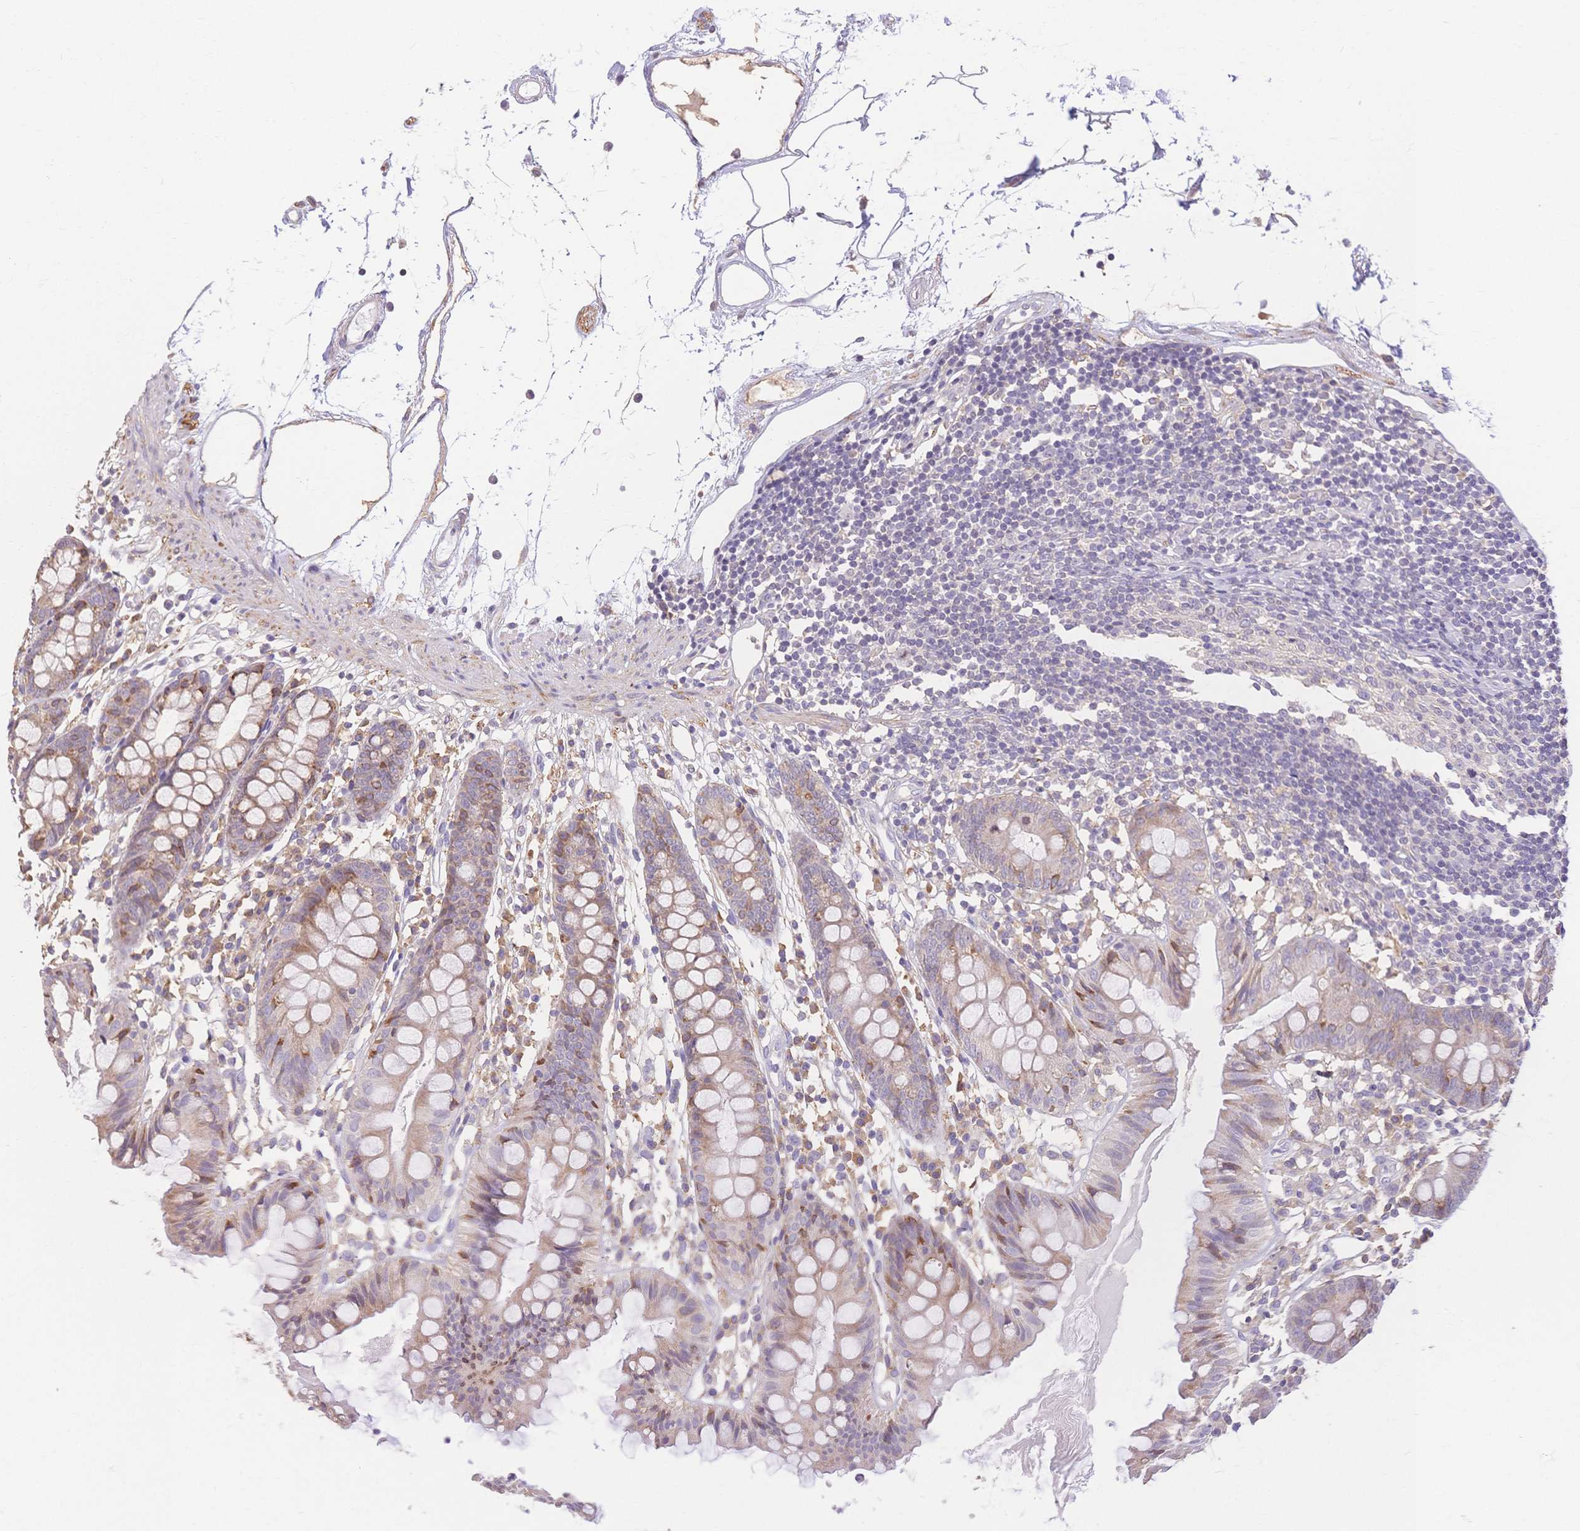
{"staining": {"intensity": "negative", "quantity": "none", "location": "none"}, "tissue": "colon", "cell_type": "Endothelial cells", "image_type": "normal", "snomed": [{"axis": "morphology", "description": "Normal tissue, NOS"}, {"axis": "topography", "description": "Colon"}], "caption": "Unremarkable colon was stained to show a protein in brown. There is no significant staining in endothelial cells. (DAB immunohistochemistry (IHC), high magnification).", "gene": "HS3ST5", "patient": {"sex": "female", "age": 84}}